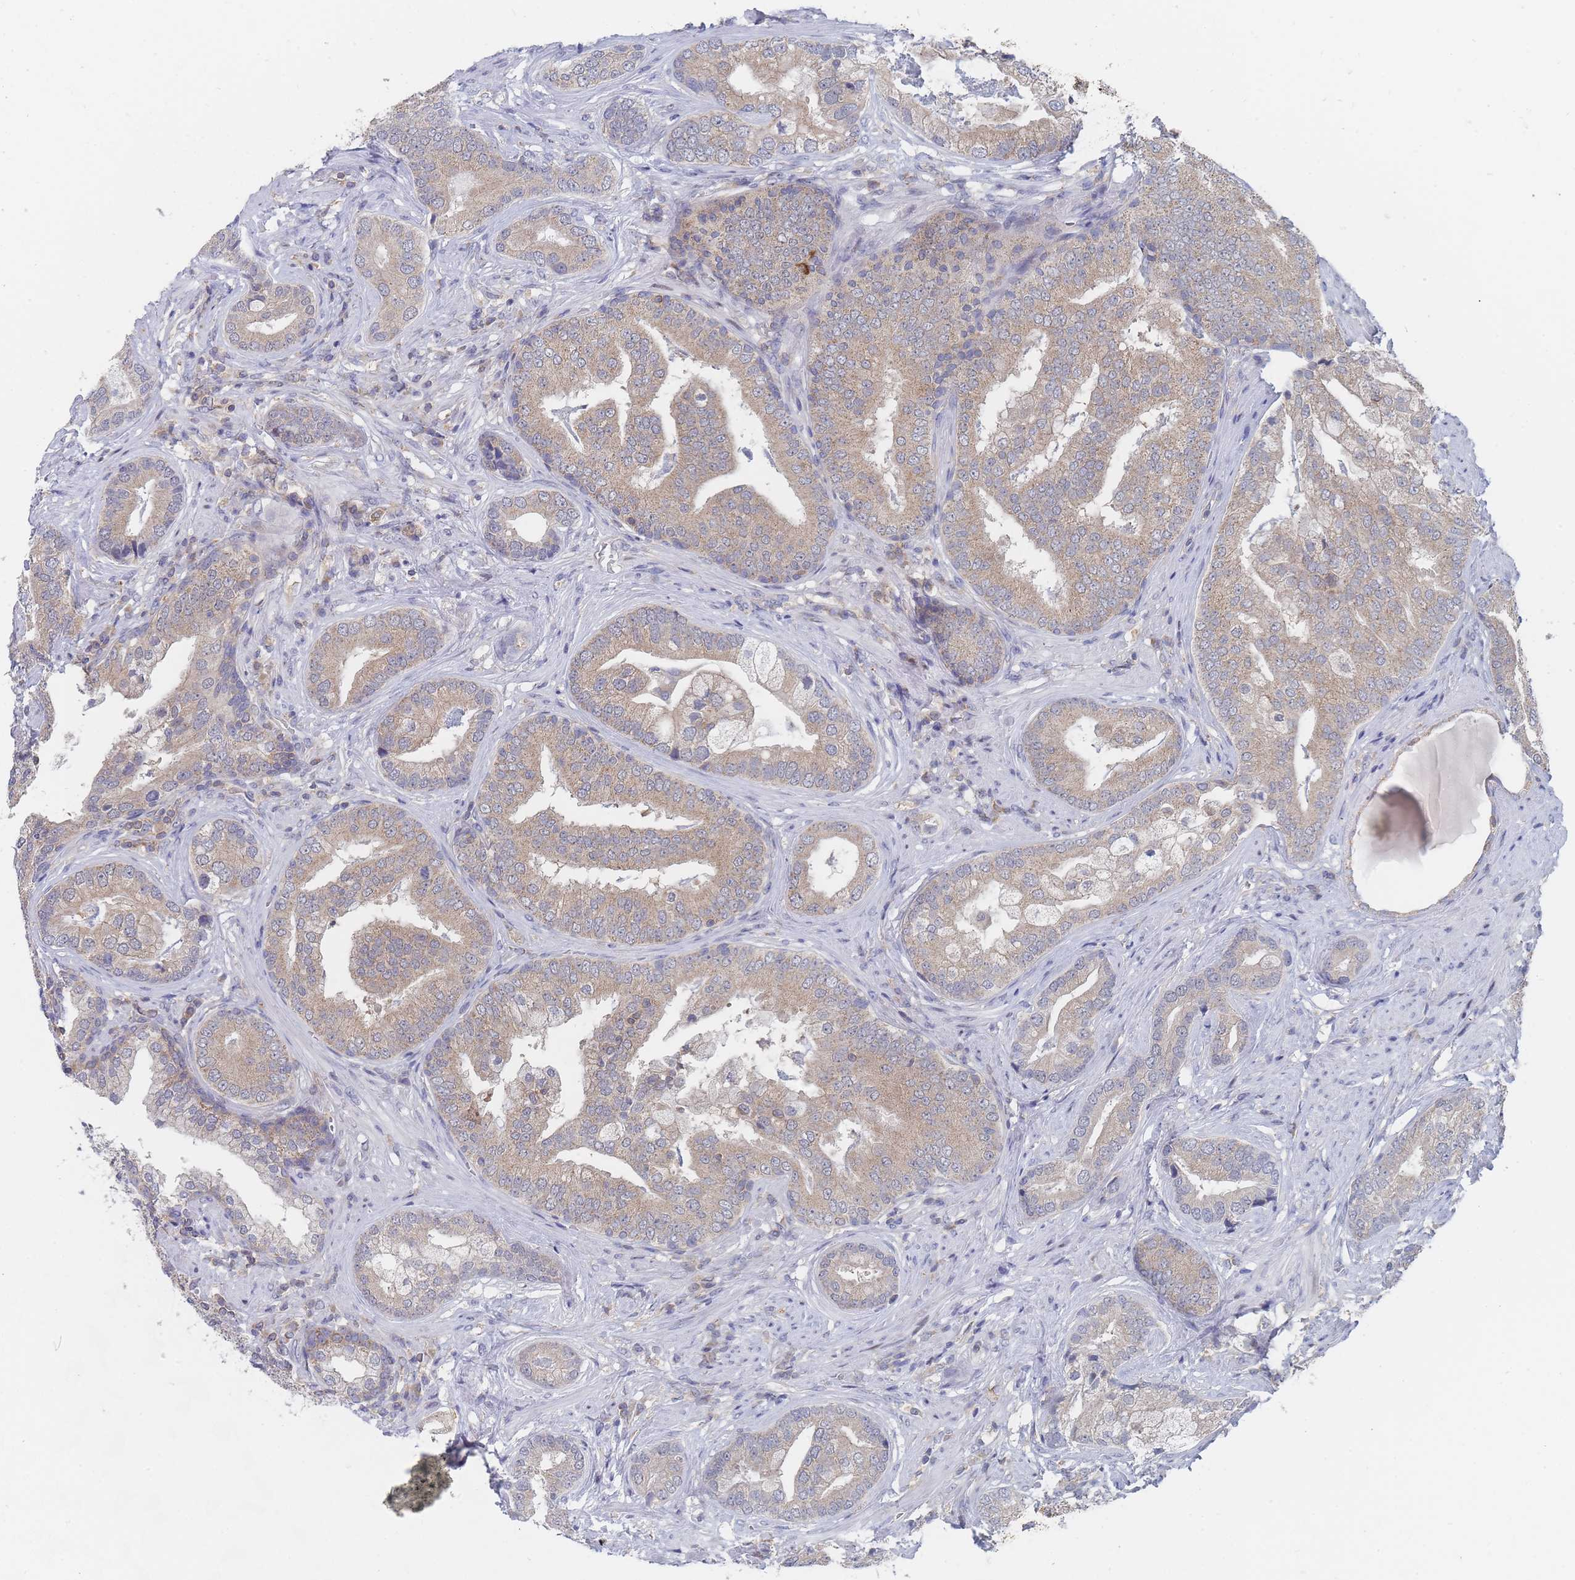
{"staining": {"intensity": "weak", "quantity": ">75%", "location": "cytoplasmic/membranous"}, "tissue": "prostate cancer", "cell_type": "Tumor cells", "image_type": "cancer", "snomed": [{"axis": "morphology", "description": "Adenocarcinoma, High grade"}, {"axis": "topography", "description": "Prostate"}], "caption": "Human adenocarcinoma (high-grade) (prostate) stained for a protein (brown) shows weak cytoplasmic/membranous positive positivity in approximately >75% of tumor cells.", "gene": "PPP6C", "patient": {"sex": "male", "age": 55}}